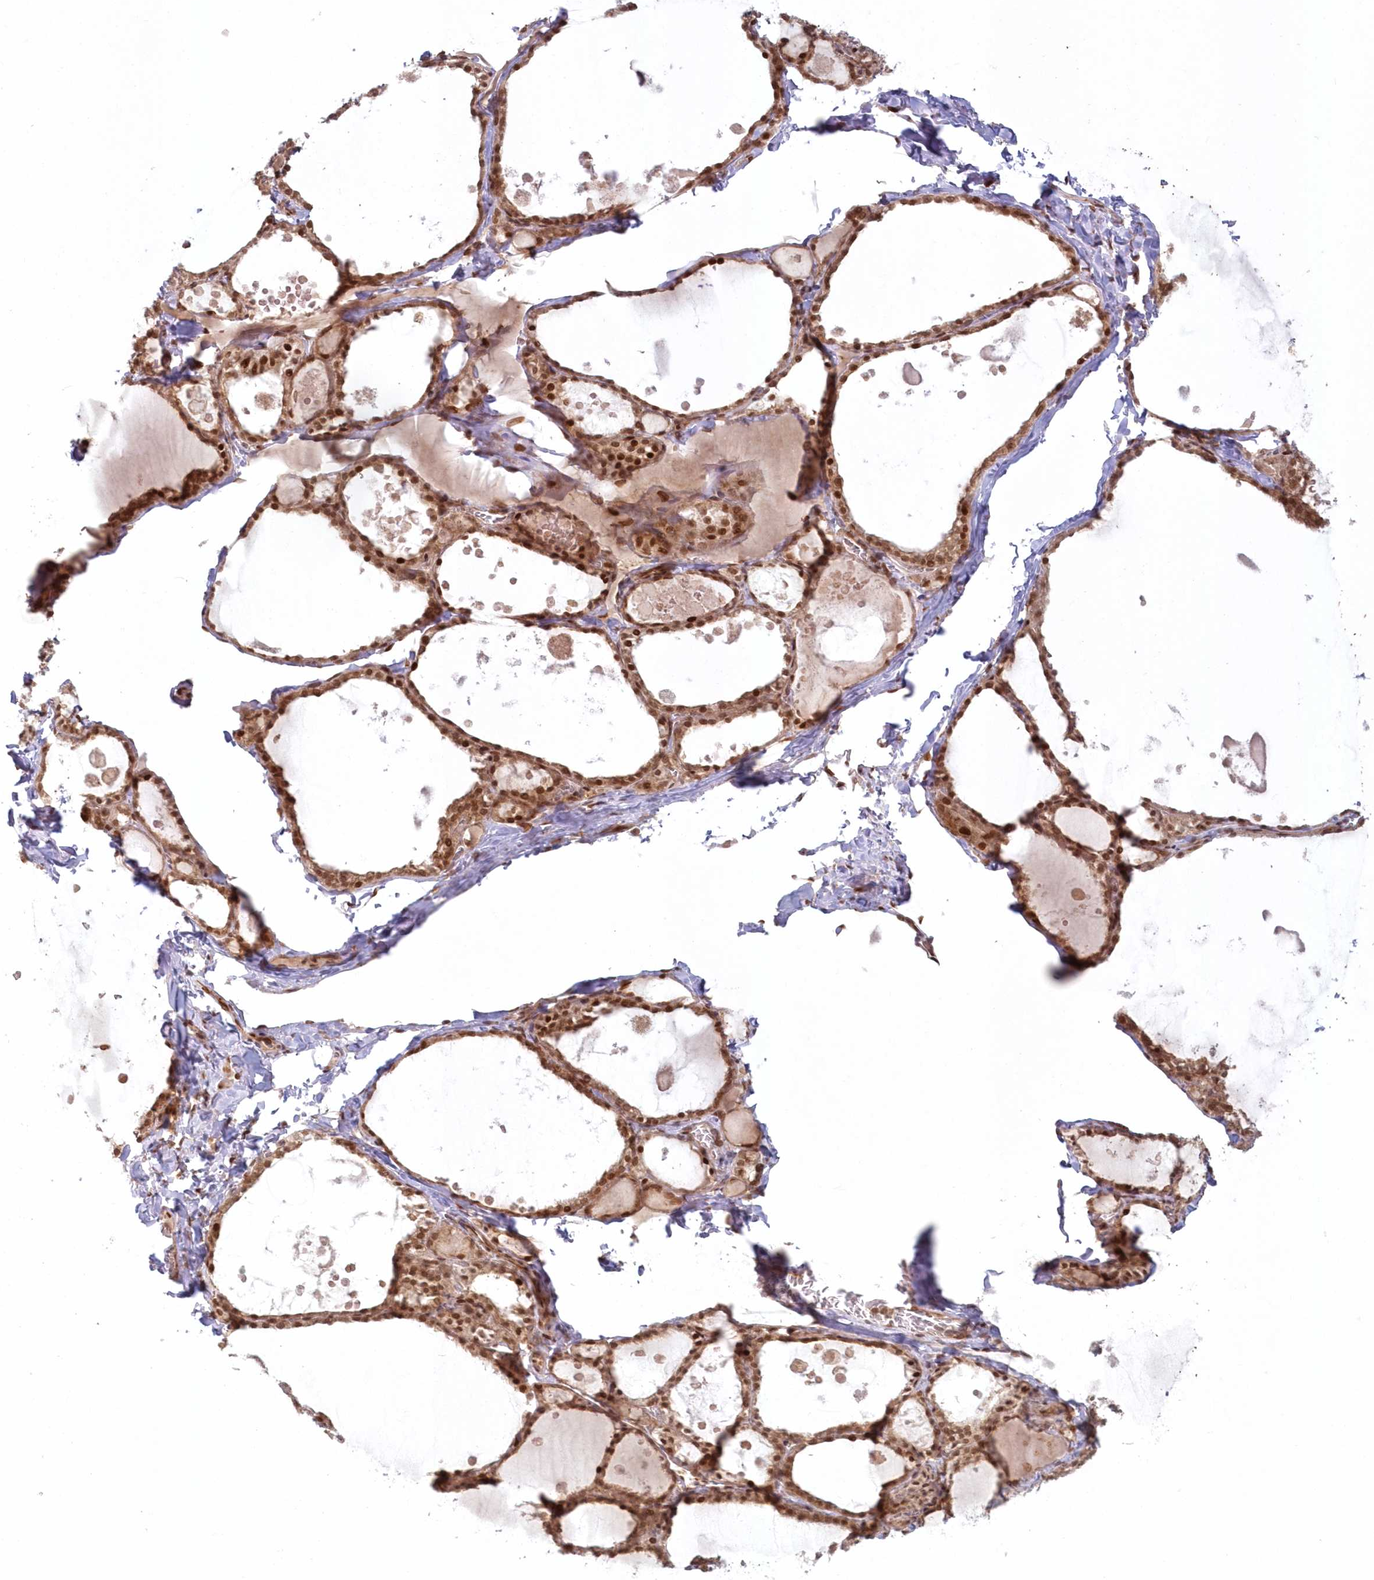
{"staining": {"intensity": "strong", "quantity": ">75%", "location": "cytoplasmic/membranous,nuclear"}, "tissue": "thyroid gland", "cell_type": "Glandular cells", "image_type": "normal", "snomed": [{"axis": "morphology", "description": "Normal tissue, NOS"}, {"axis": "topography", "description": "Thyroid gland"}], "caption": "Strong cytoplasmic/membranous,nuclear staining is seen in about >75% of glandular cells in normal thyroid gland.", "gene": "TOGARAM2", "patient": {"sex": "male", "age": 56}}